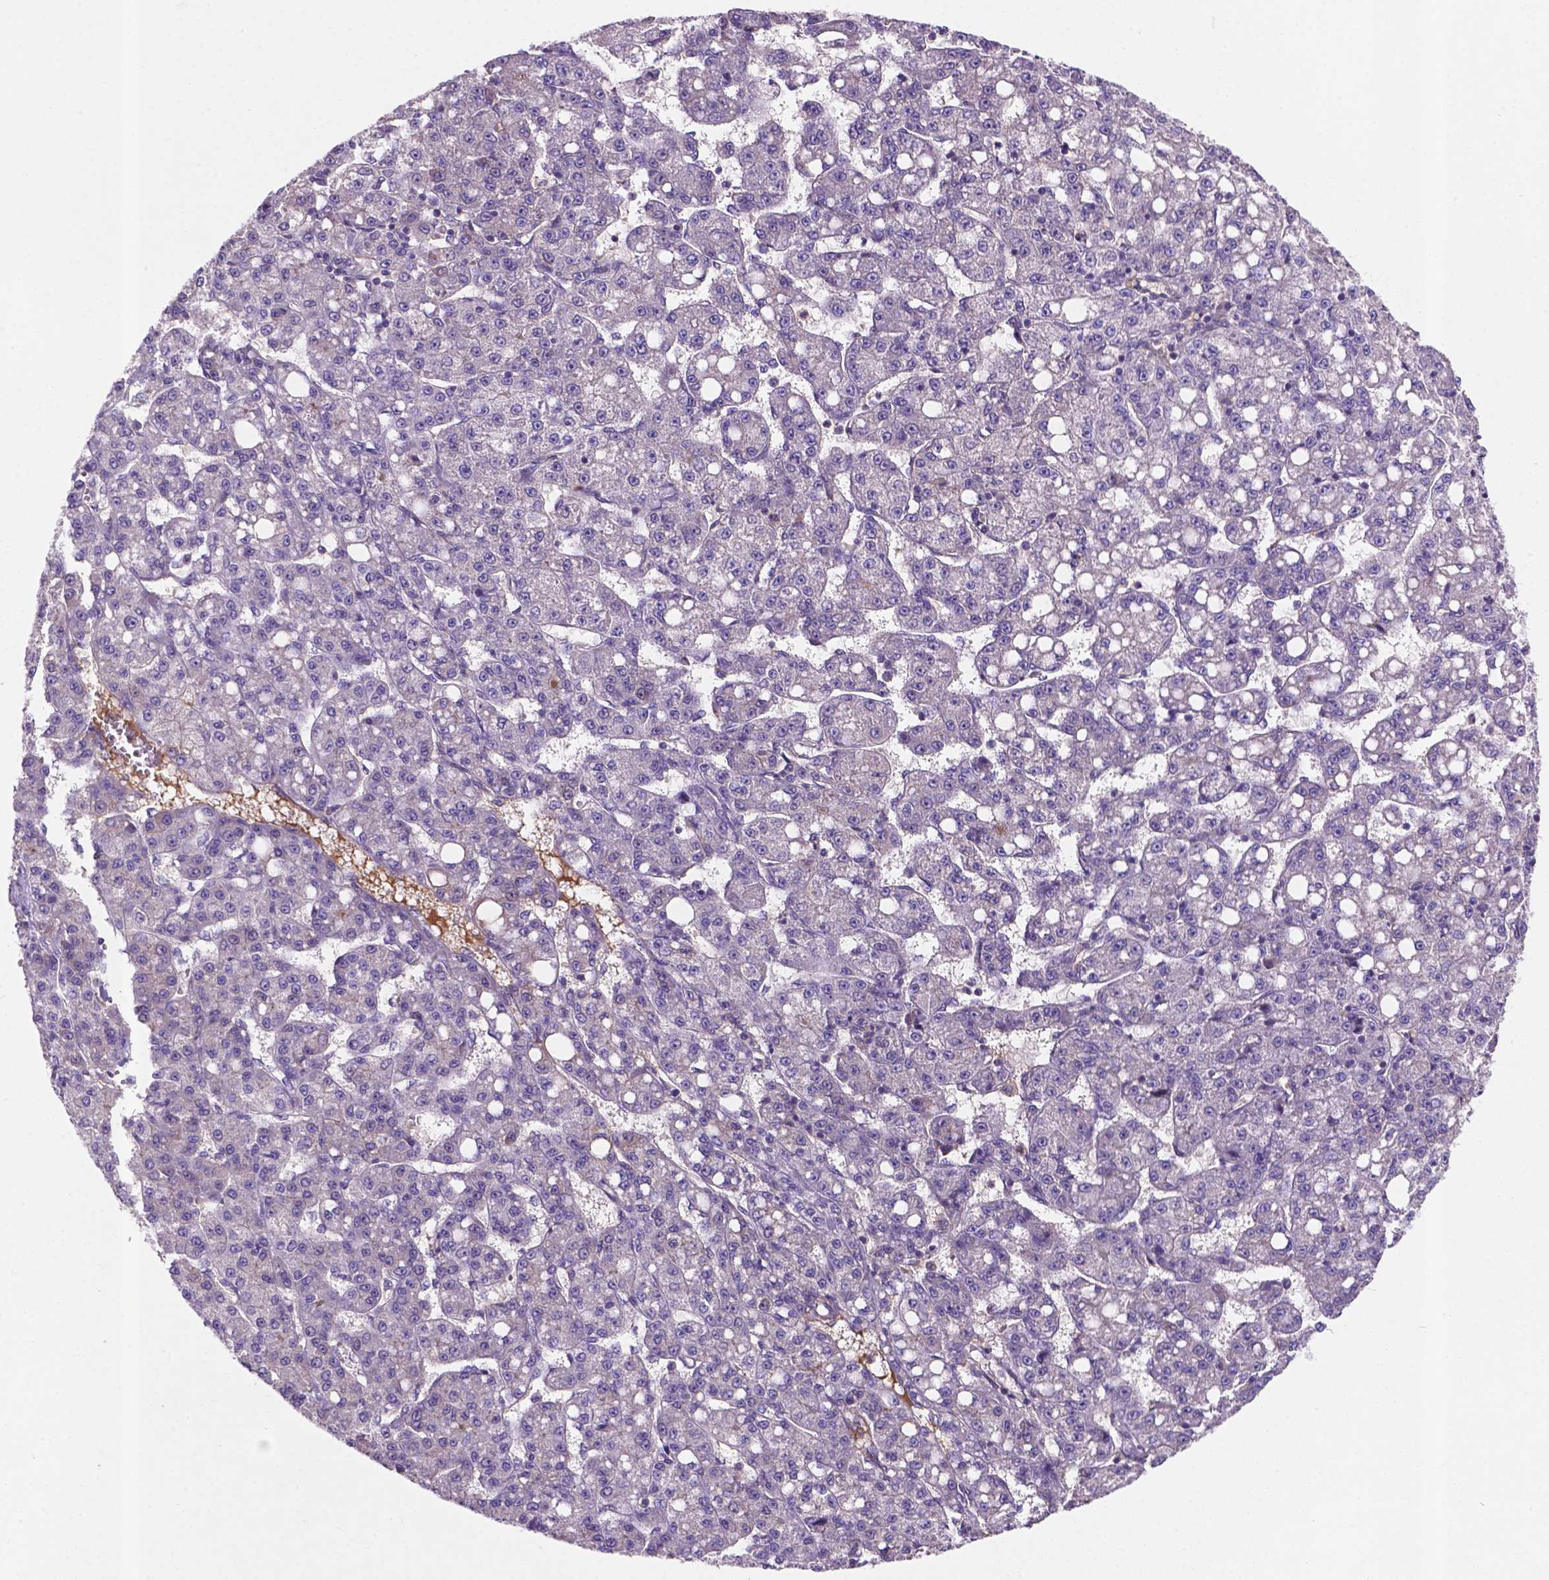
{"staining": {"intensity": "negative", "quantity": "none", "location": "none"}, "tissue": "liver cancer", "cell_type": "Tumor cells", "image_type": "cancer", "snomed": [{"axis": "morphology", "description": "Carcinoma, Hepatocellular, NOS"}, {"axis": "topography", "description": "Liver"}], "caption": "This photomicrograph is of liver cancer (hepatocellular carcinoma) stained with immunohistochemistry (IHC) to label a protein in brown with the nuclei are counter-stained blue. There is no positivity in tumor cells.", "gene": "TM4SF20", "patient": {"sex": "female", "age": 65}}